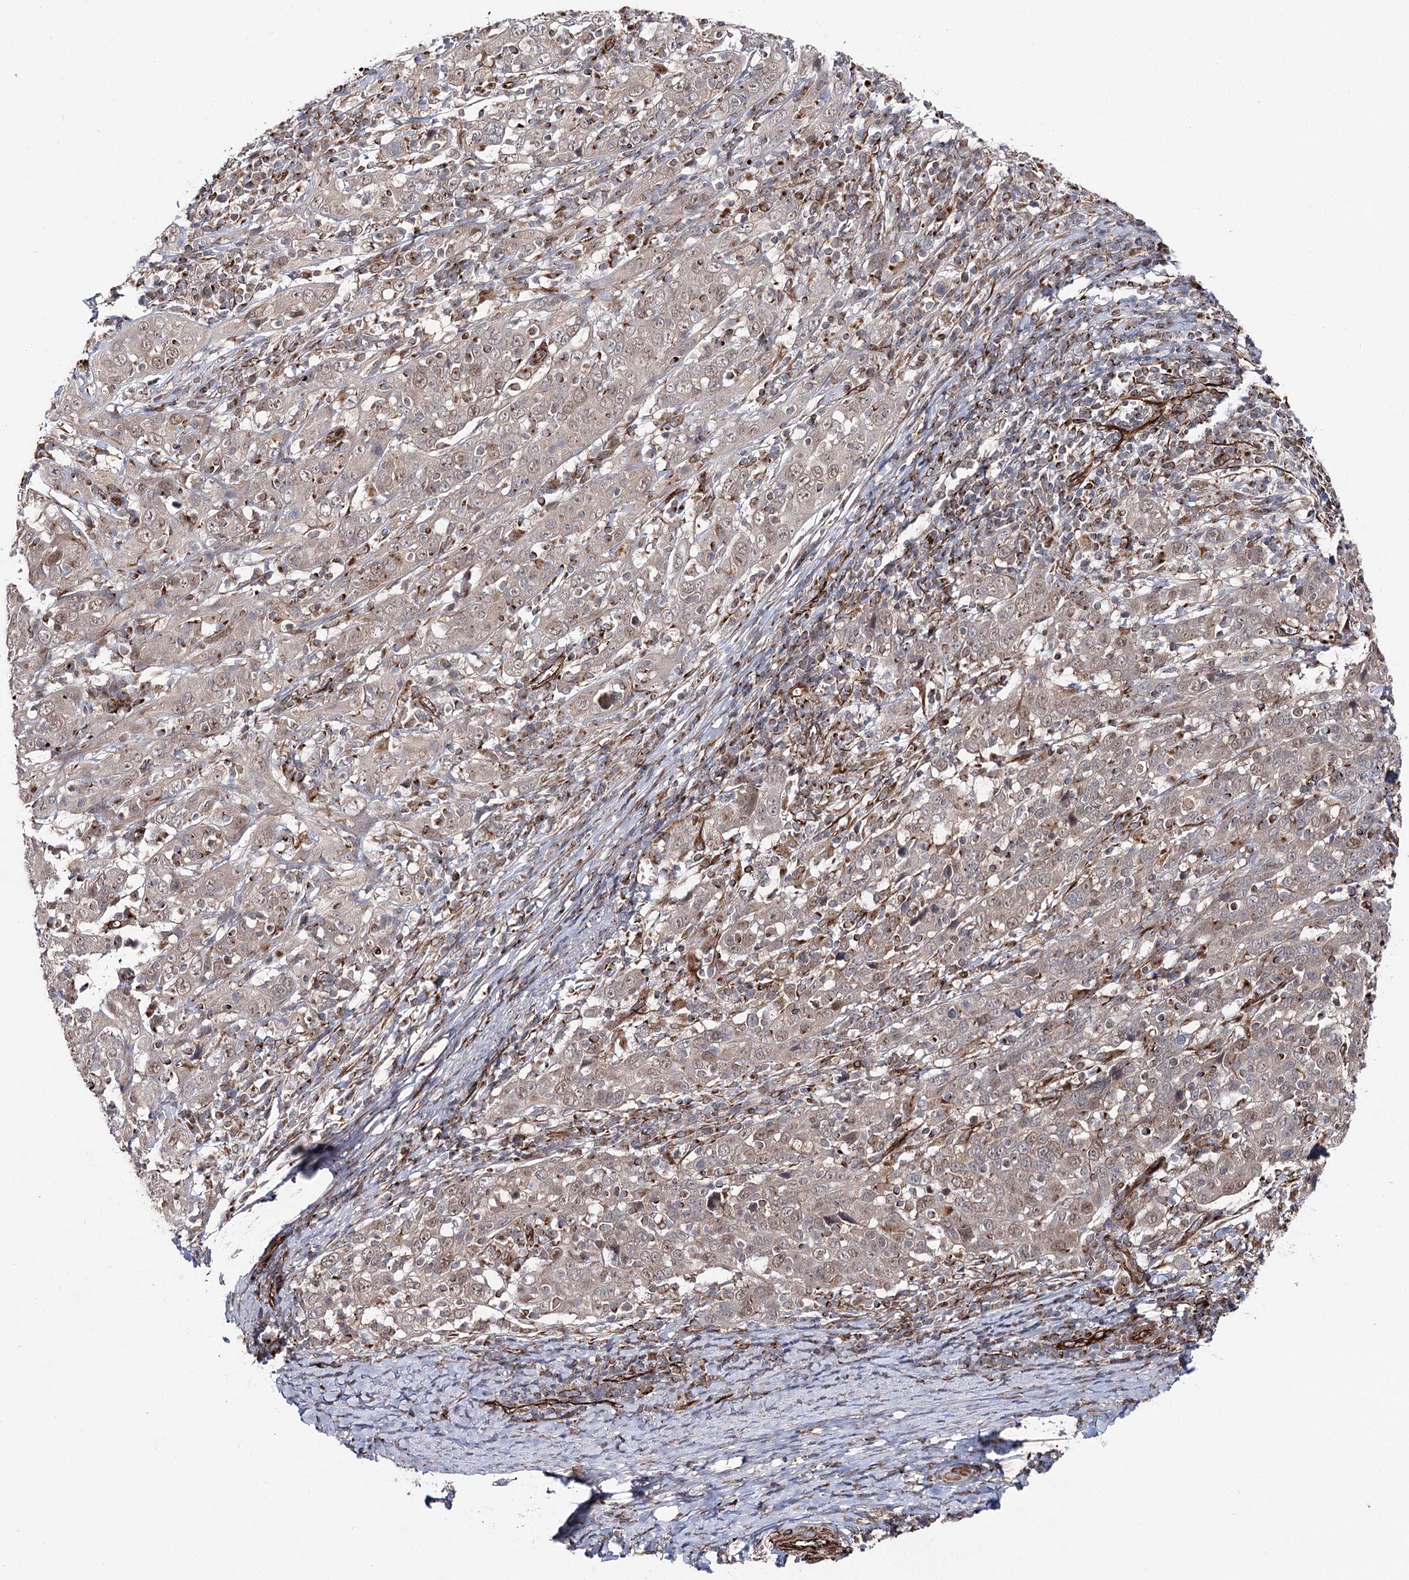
{"staining": {"intensity": "weak", "quantity": "<25%", "location": "cytoplasmic/membranous"}, "tissue": "cervical cancer", "cell_type": "Tumor cells", "image_type": "cancer", "snomed": [{"axis": "morphology", "description": "Squamous cell carcinoma, NOS"}, {"axis": "topography", "description": "Cervix"}], "caption": "Immunohistochemical staining of cervical cancer demonstrates no significant staining in tumor cells.", "gene": "MIB1", "patient": {"sex": "female", "age": 46}}